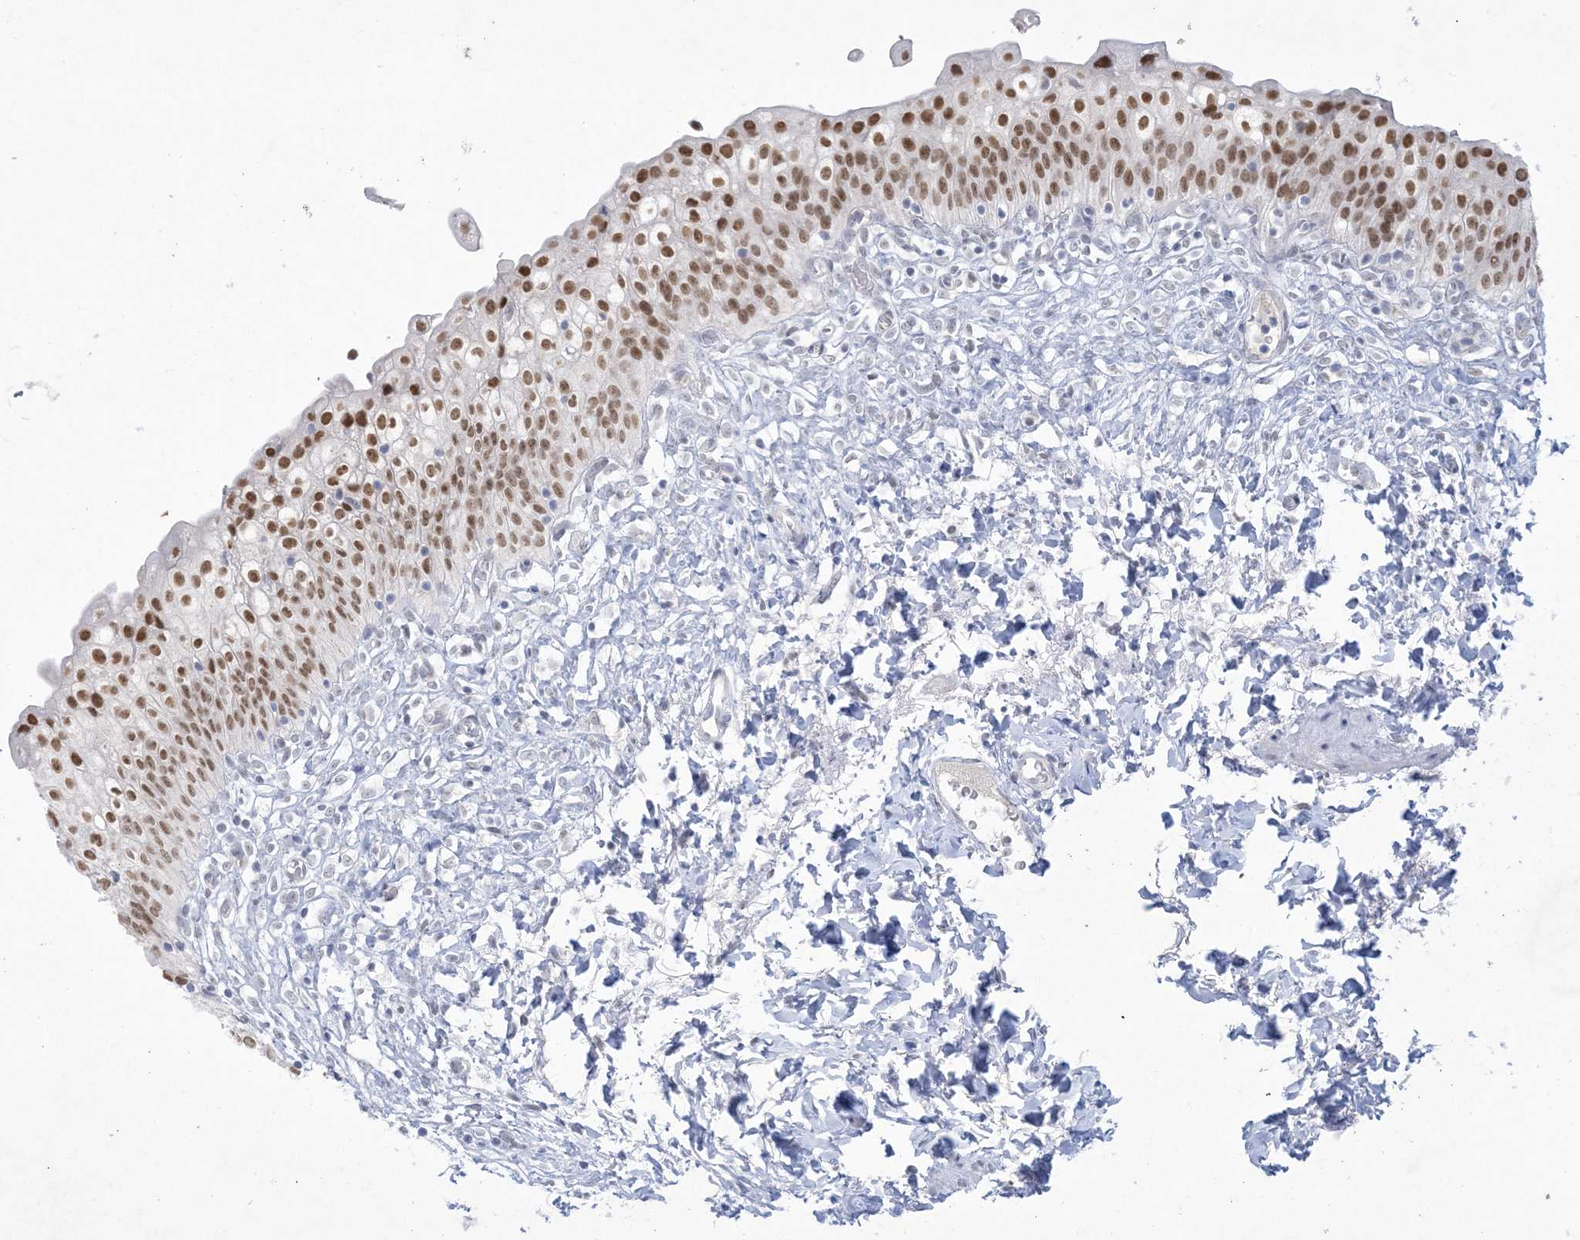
{"staining": {"intensity": "moderate", "quantity": ">75%", "location": "nuclear"}, "tissue": "urinary bladder", "cell_type": "Urothelial cells", "image_type": "normal", "snomed": [{"axis": "morphology", "description": "Normal tissue, NOS"}, {"axis": "topography", "description": "Urinary bladder"}], "caption": "A brown stain labels moderate nuclear expression of a protein in urothelial cells of normal human urinary bladder. (IHC, brightfield microscopy, high magnification).", "gene": "HOMEZ", "patient": {"sex": "male", "age": 55}}